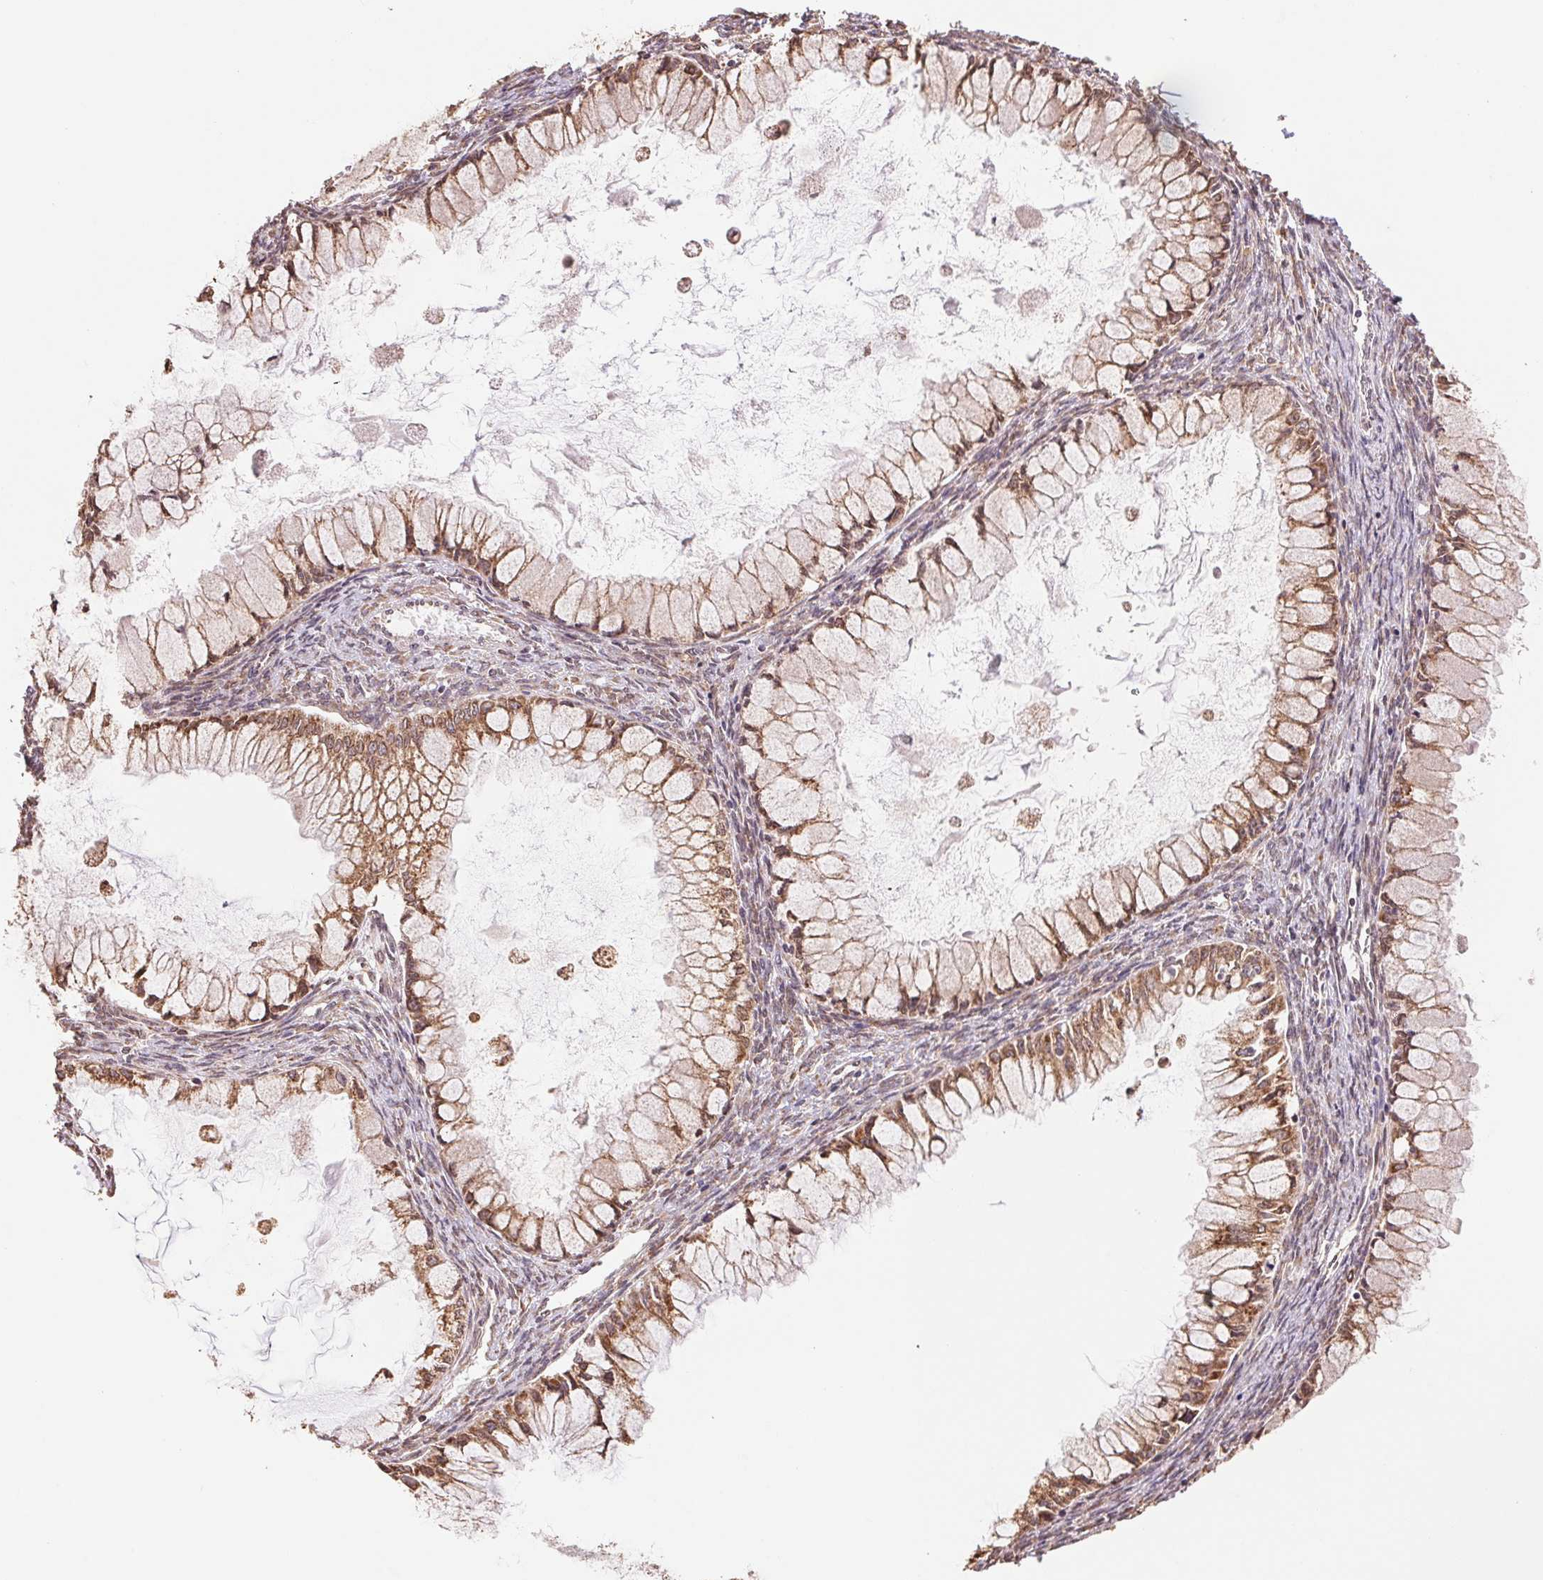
{"staining": {"intensity": "moderate", "quantity": ">75%", "location": "cytoplasmic/membranous"}, "tissue": "ovarian cancer", "cell_type": "Tumor cells", "image_type": "cancer", "snomed": [{"axis": "morphology", "description": "Cystadenocarcinoma, mucinous, NOS"}, {"axis": "topography", "description": "Ovary"}], "caption": "IHC of mucinous cystadenocarcinoma (ovarian) demonstrates medium levels of moderate cytoplasmic/membranous expression in approximately >75% of tumor cells.", "gene": "RPN1", "patient": {"sex": "female", "age": 34}}